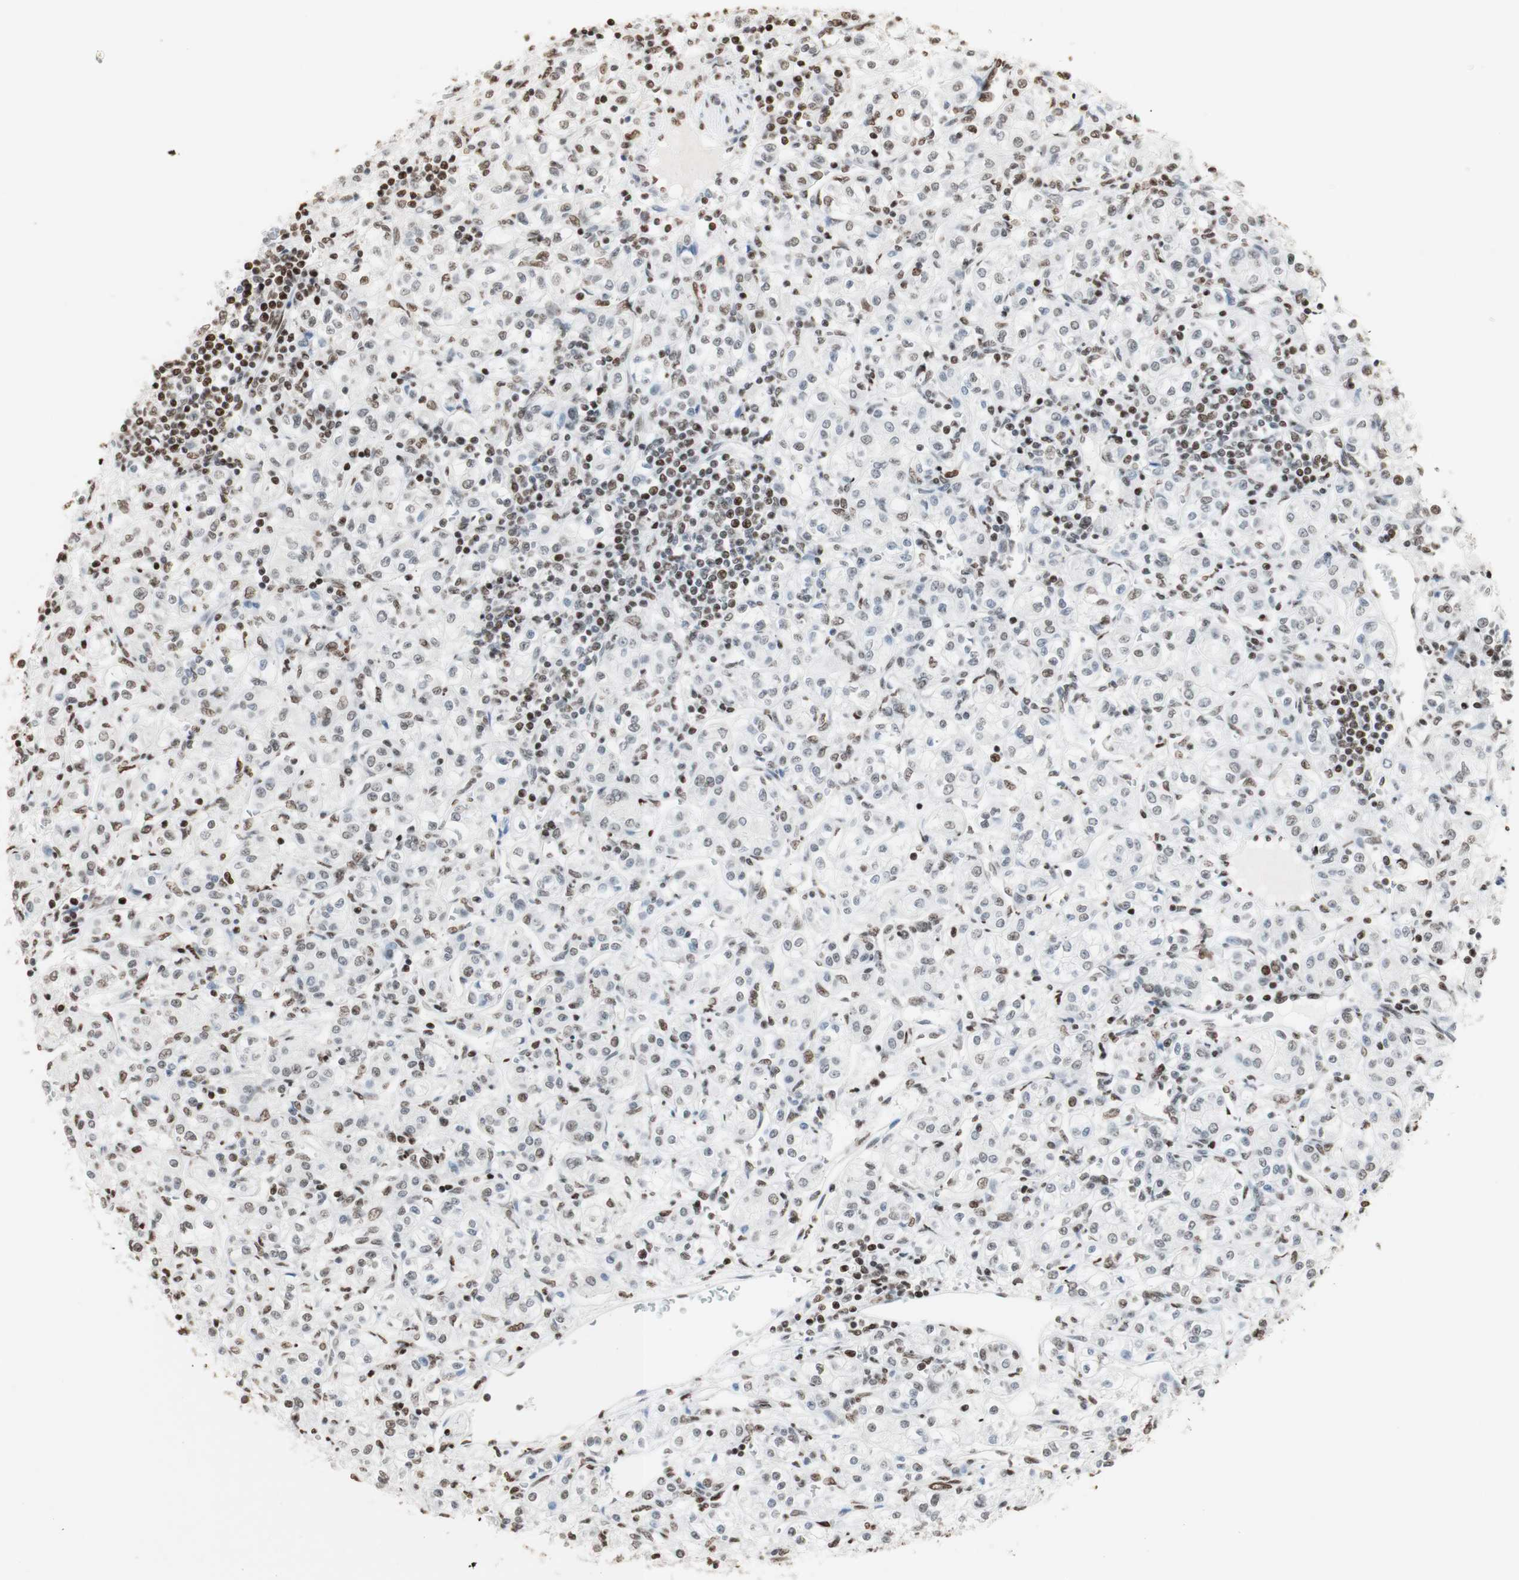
{"staining": {"intensity": "moderate", "quantity": "25%-75%", "location": "nuclear"}, "tissue": "renal cancer", "cell_type": "Tumor cells", "image_type": "cancer", "snomed": [{"axis": "morphology", "description": "Adenocarcinoma, NOS"}, {"axis": "topography", "description": "Kidney"}], "caption": "This photomicrograph shows adenocarcinoma (renal) stained with immunohistochemistry to label a protein in brown. The nuclear of tumor cells show moderate positivity for the protein. Nuclei are counter-stained blue.", "gene": "HNRNPA2B1", "patient": {"sex": "male", "age": 77}}